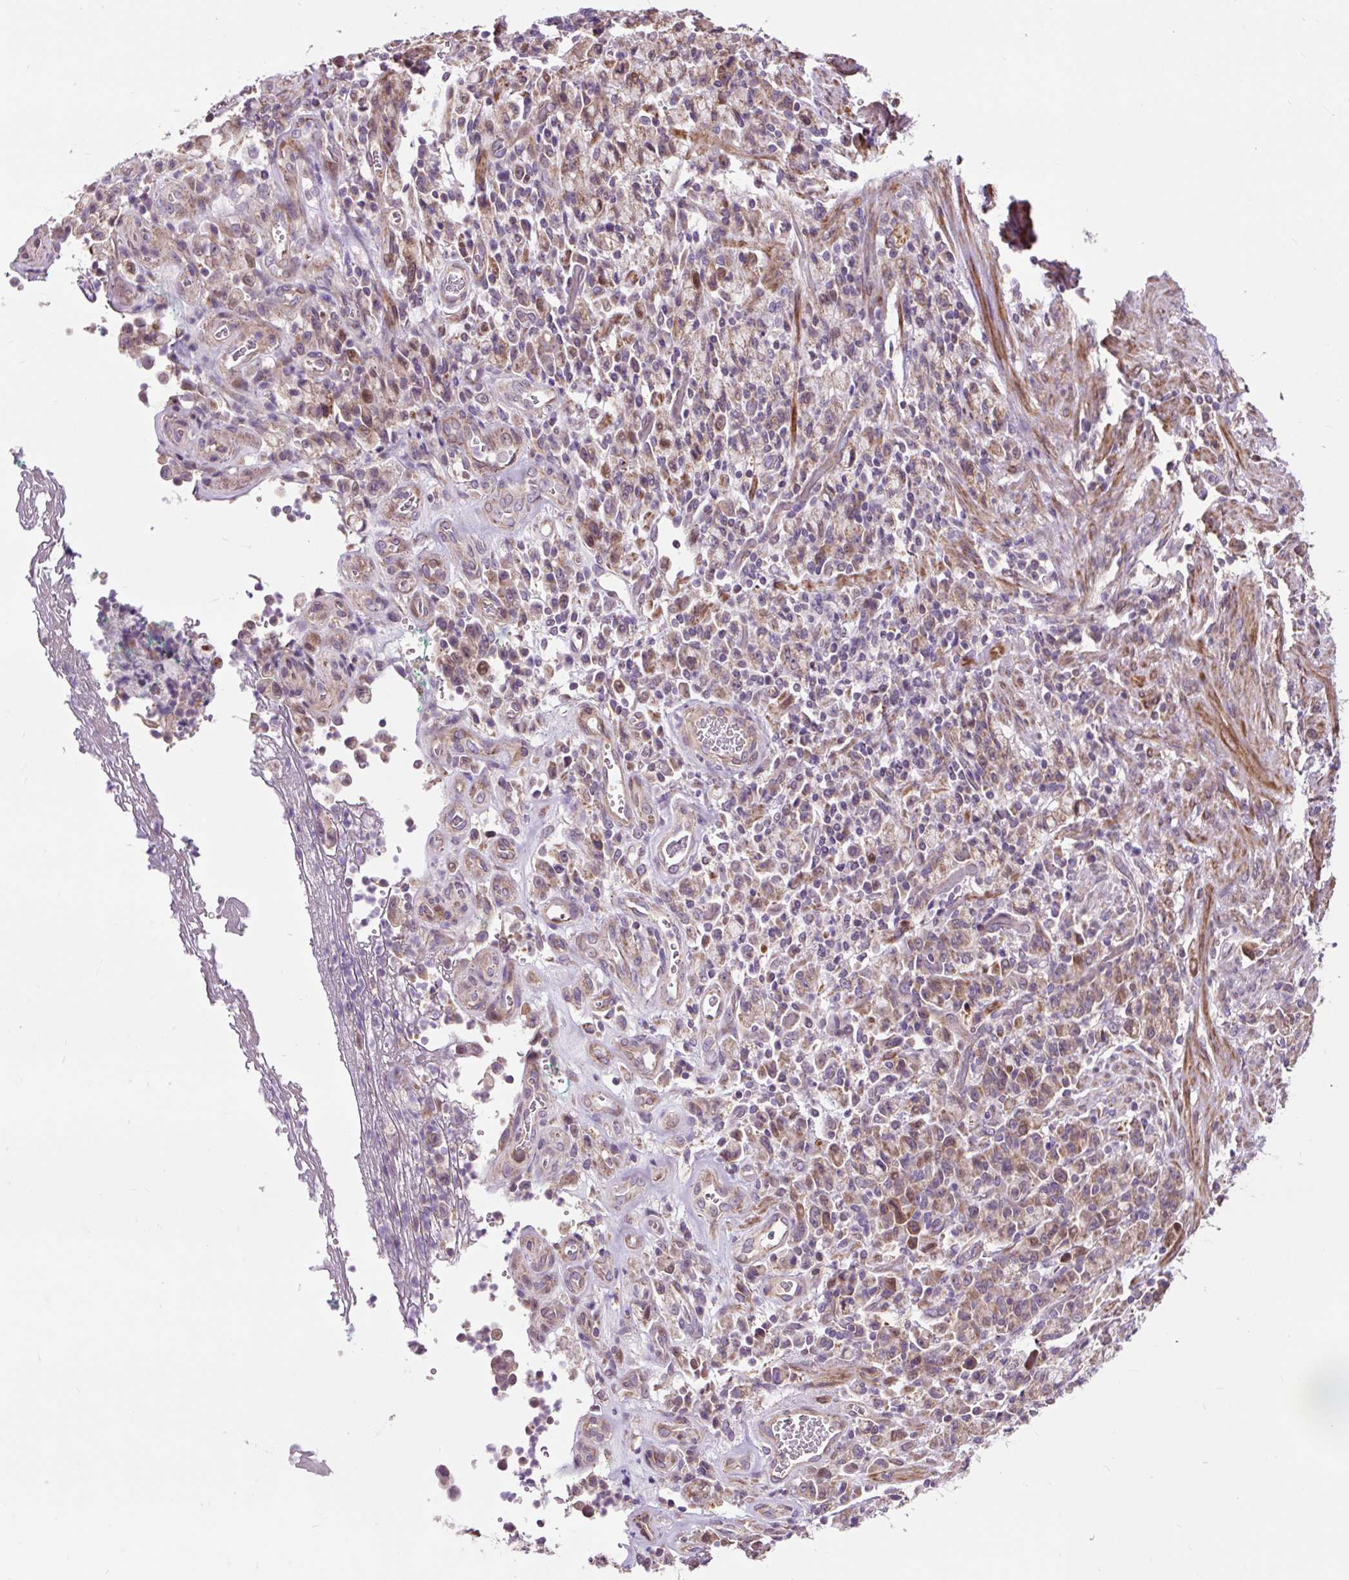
{"staining": {"intensity": "moderate", "quantity": ">75%", "location": "cytoplasmic/membranous"}, "tissue": "stomach cancer", "cell_type": "Tumor cells", "image_type": "cancer", "snomed": [{"axis": "morphology", "description": "Adenocarcinoma, NOS"}, {"axis": "topography", "description": "Stomach"}], "caption": "Adenocarcinoma (stomach) stained with a protein marker demonstrates moderate staining in tumor cells.", "gene": "PRIMPOL", "patient": {"sex": "male", "age": 77}}